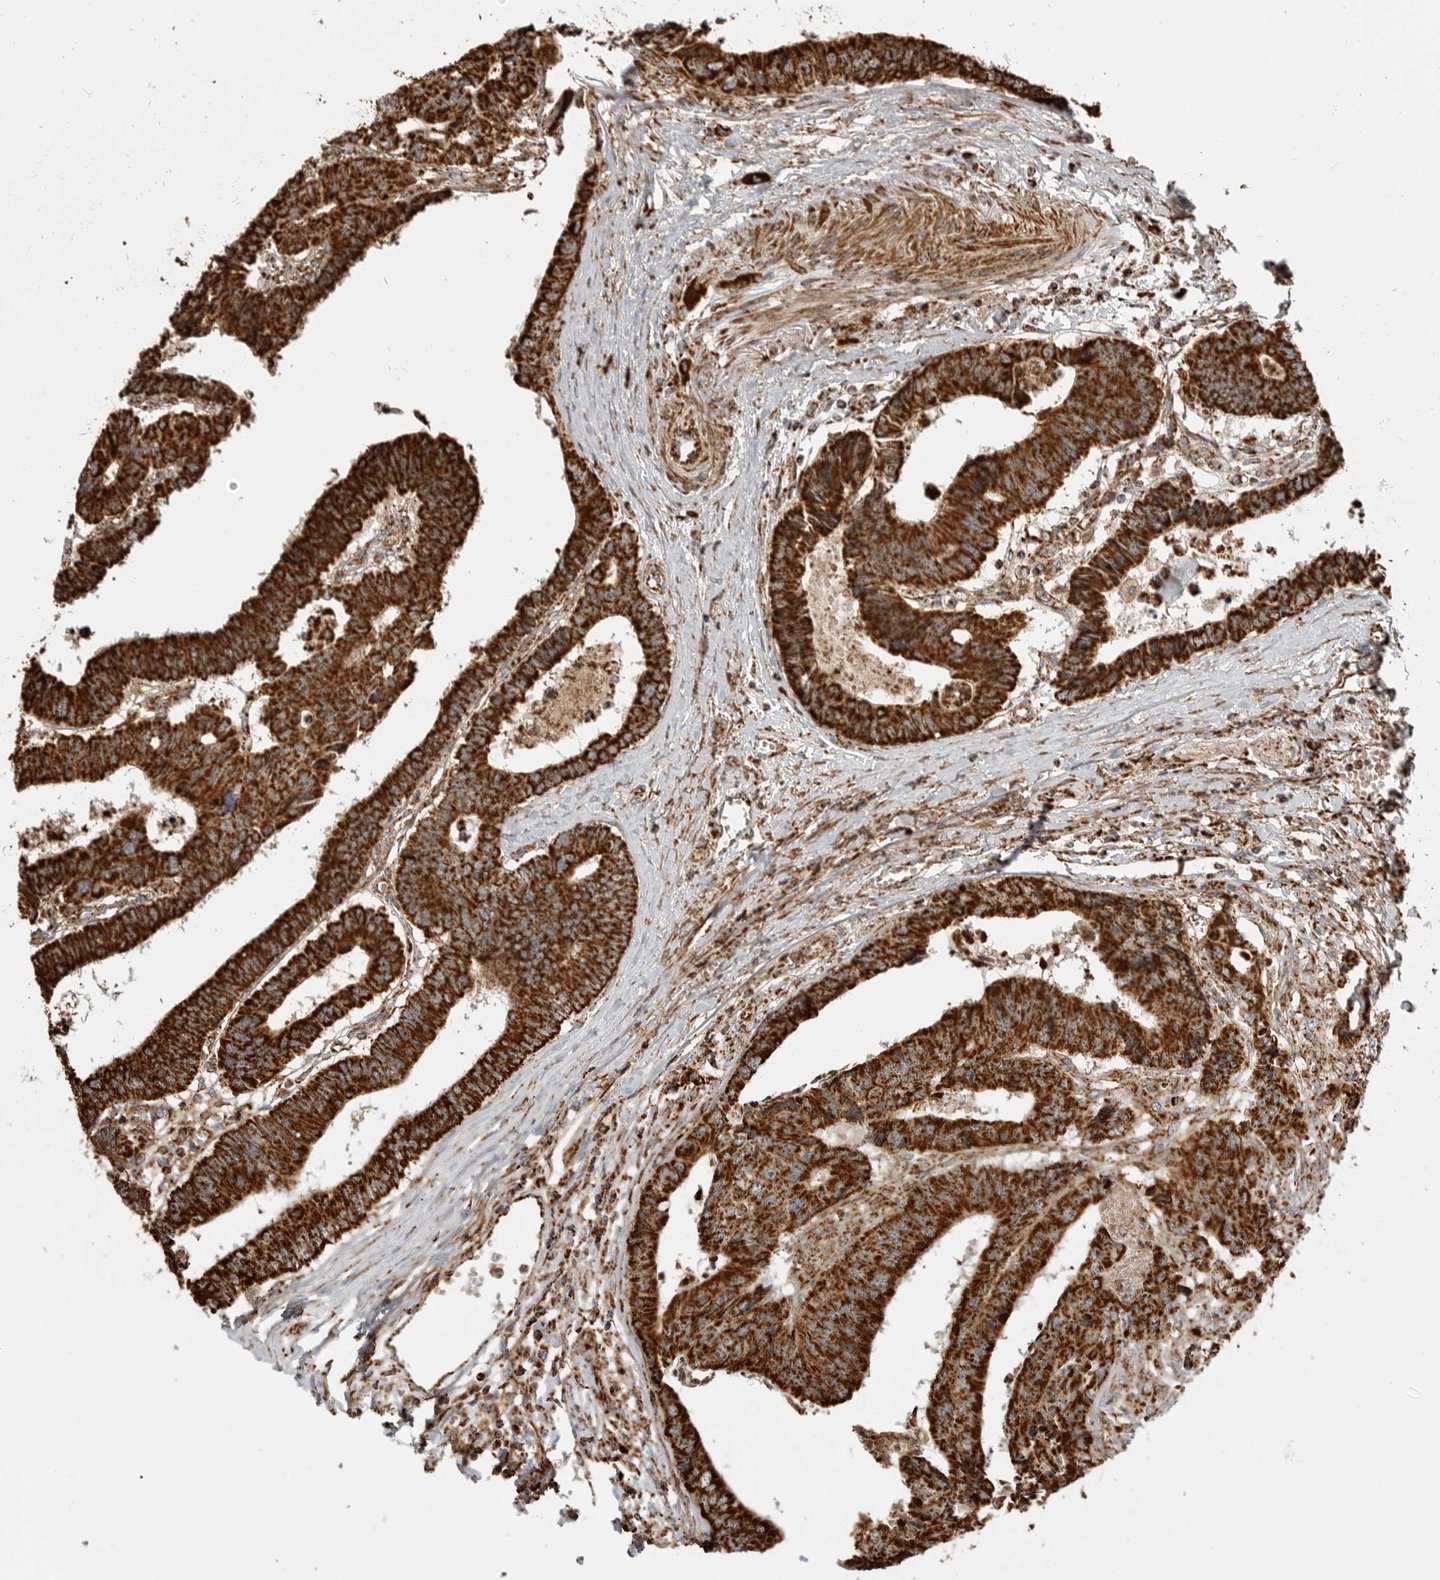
{"staining": {"intensity": "strong", "quantity": ">75%", "location": "cytoplasmic/membranous"}, "tissue": "colorectal cancer", "cell_type": "Tumor cells", "image_type": "cancer", "snomed": [{"axis": "morphology", "description": "Adenocarcinoma, NOS"}, {"axis": "topography", "description": "Rectum"}], "caption": "There is high levels of strong cytoplasmic/membranous staining in tumor cells of adenocarcinoma (colorectal), as demonstrated by immunohistochemical staining (brown color).", "gene": "BMP2K", "patient": {"sex": "male", "age": 84}}